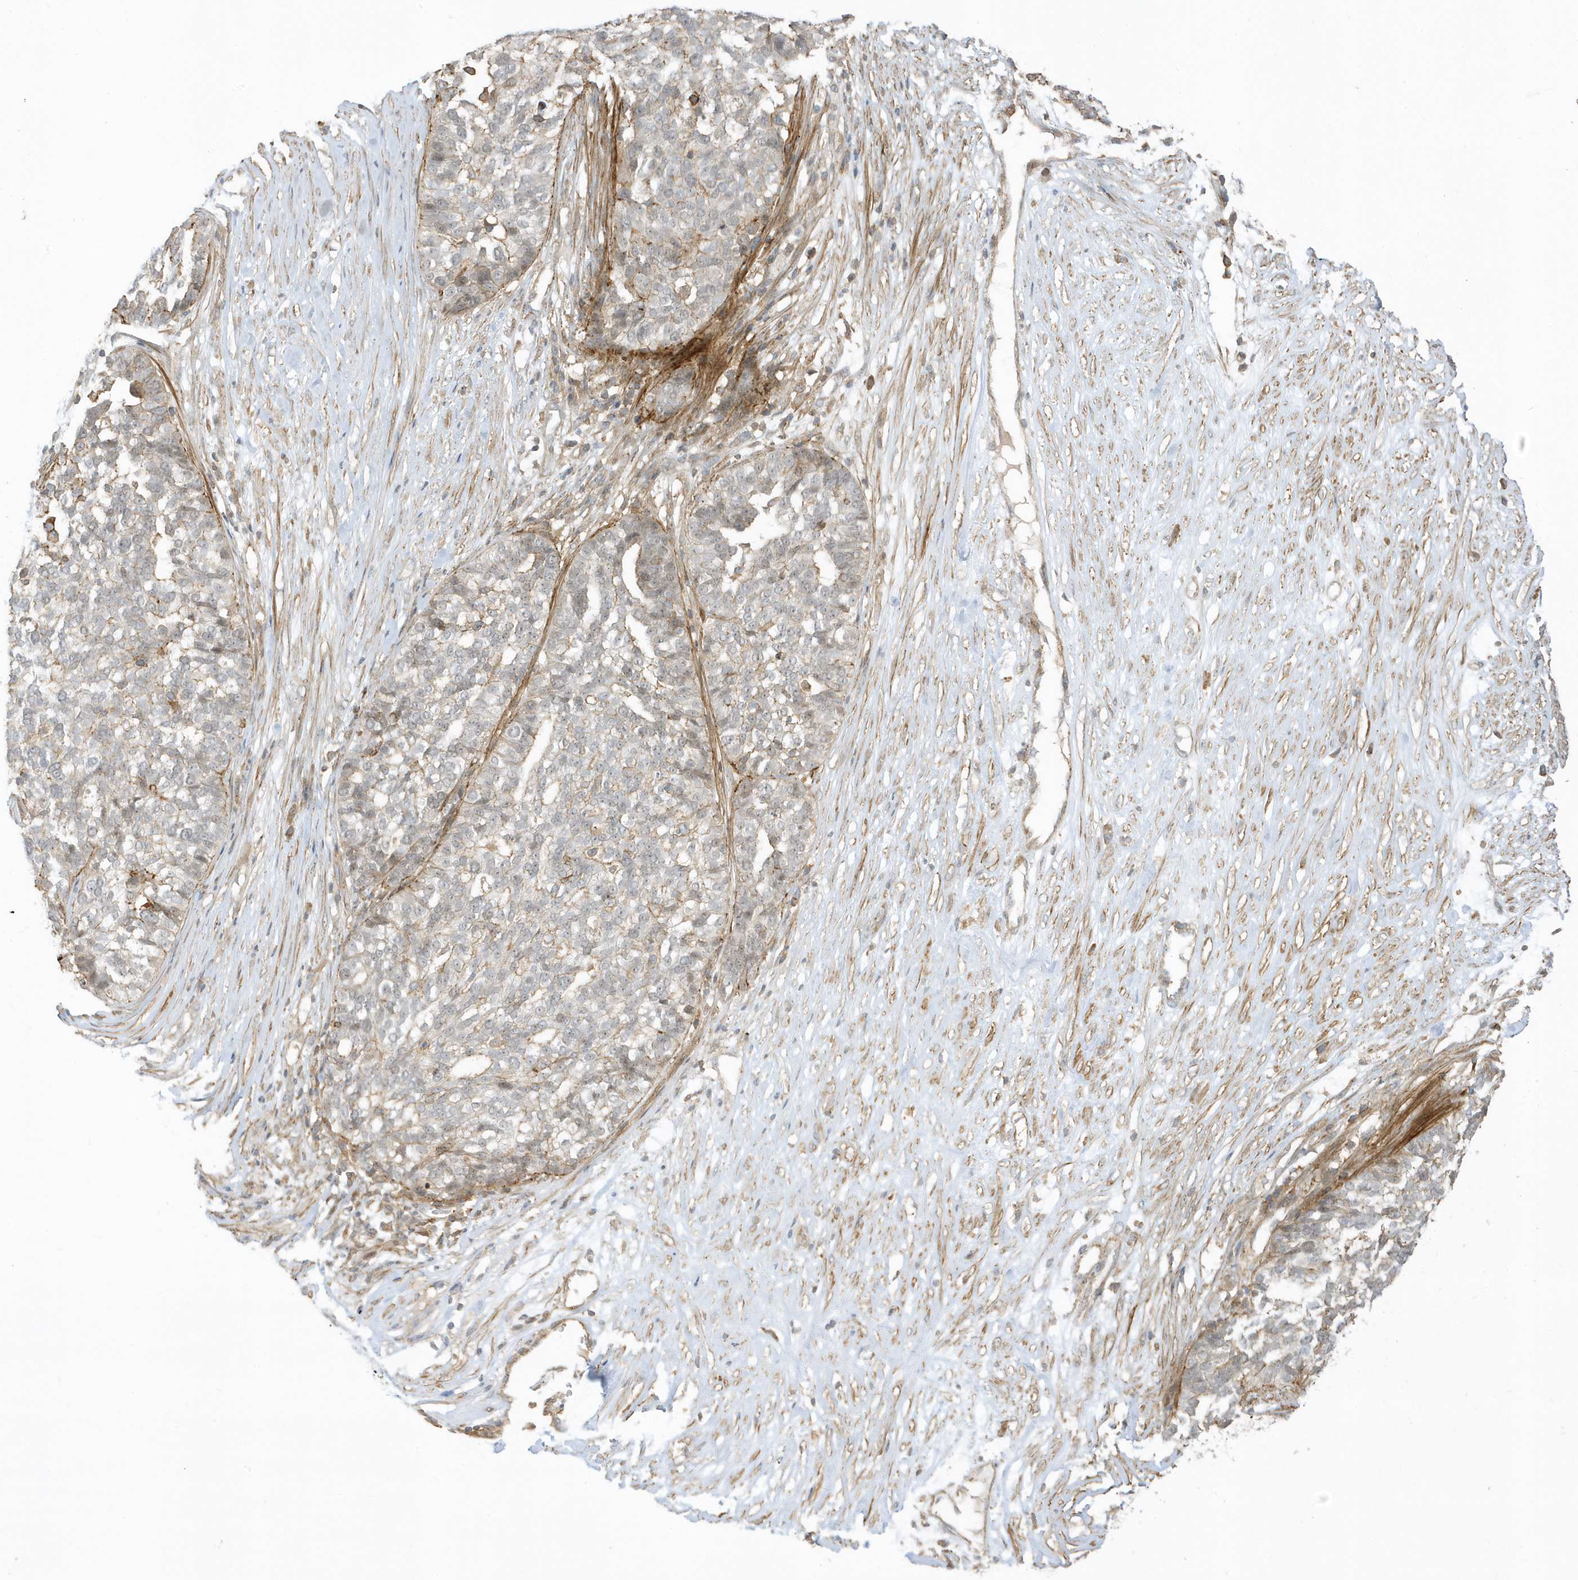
{"staining": {"intensity": "moderate", "quantity": "<25%", "location": "cytoplasmic/membranous"}, "tissue": "ovarian cancer", "cell_type": "Tumor cells", "image_type": "cancer", "snomed": [{"axis": "morphology", "description": "Cystadenocarcinoma, serous, NOS"}, {"axis": "topography", "description": "Ovary"}], "caption": "High-power microscopy captured an IHC image of ovarian serous cystadenocarcinoma, revealing moderate cytoplasmic/membranous positivity in about <25% of tumor cells.", "gene": "ZBTB8A", "patient": {"sex": "female", "age": 59}}